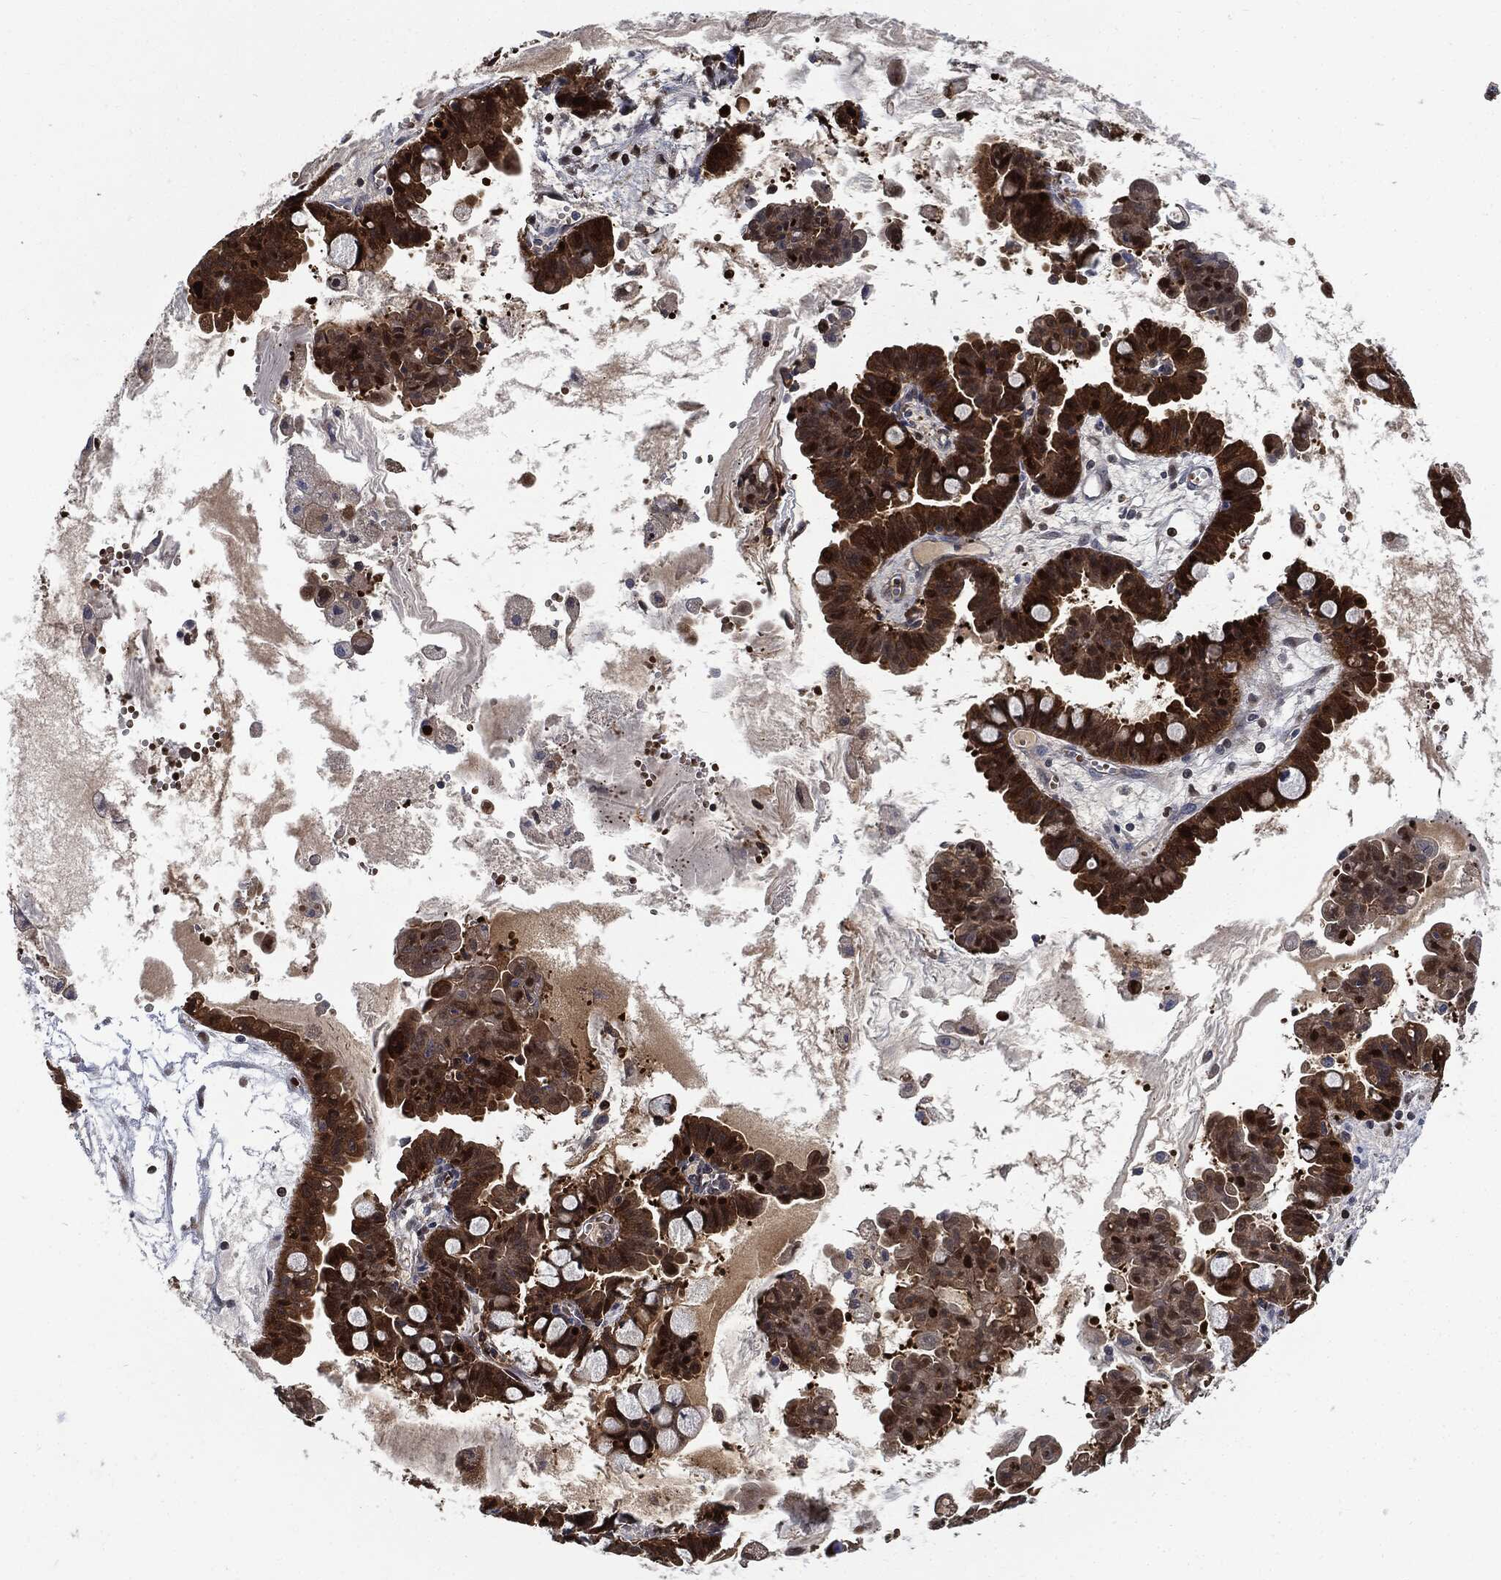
{"staining": {"intensity": "strong", "quantity": ">75%", "location": "cytoplasmic/membranous"}, "tissue": "ovarian cancer", "cell_type": "Tumor cells", "image_type": "cancer", "snomed": [{"axis": "morphology", "description": "Cystadenocarcinoma, mucinous, NOS"}, {"axis": "topography", "description": "Ovary"}], "caption": "There is high levels of strong cytoplasmic/membranous positivity in tumor cells of ovarian mucinous cystadenocarcinoma, as demonstrated by immunohistochemical staining (brown color).", "gene": "PRDX2", "patient": {"sex": "female", "age": 63}}